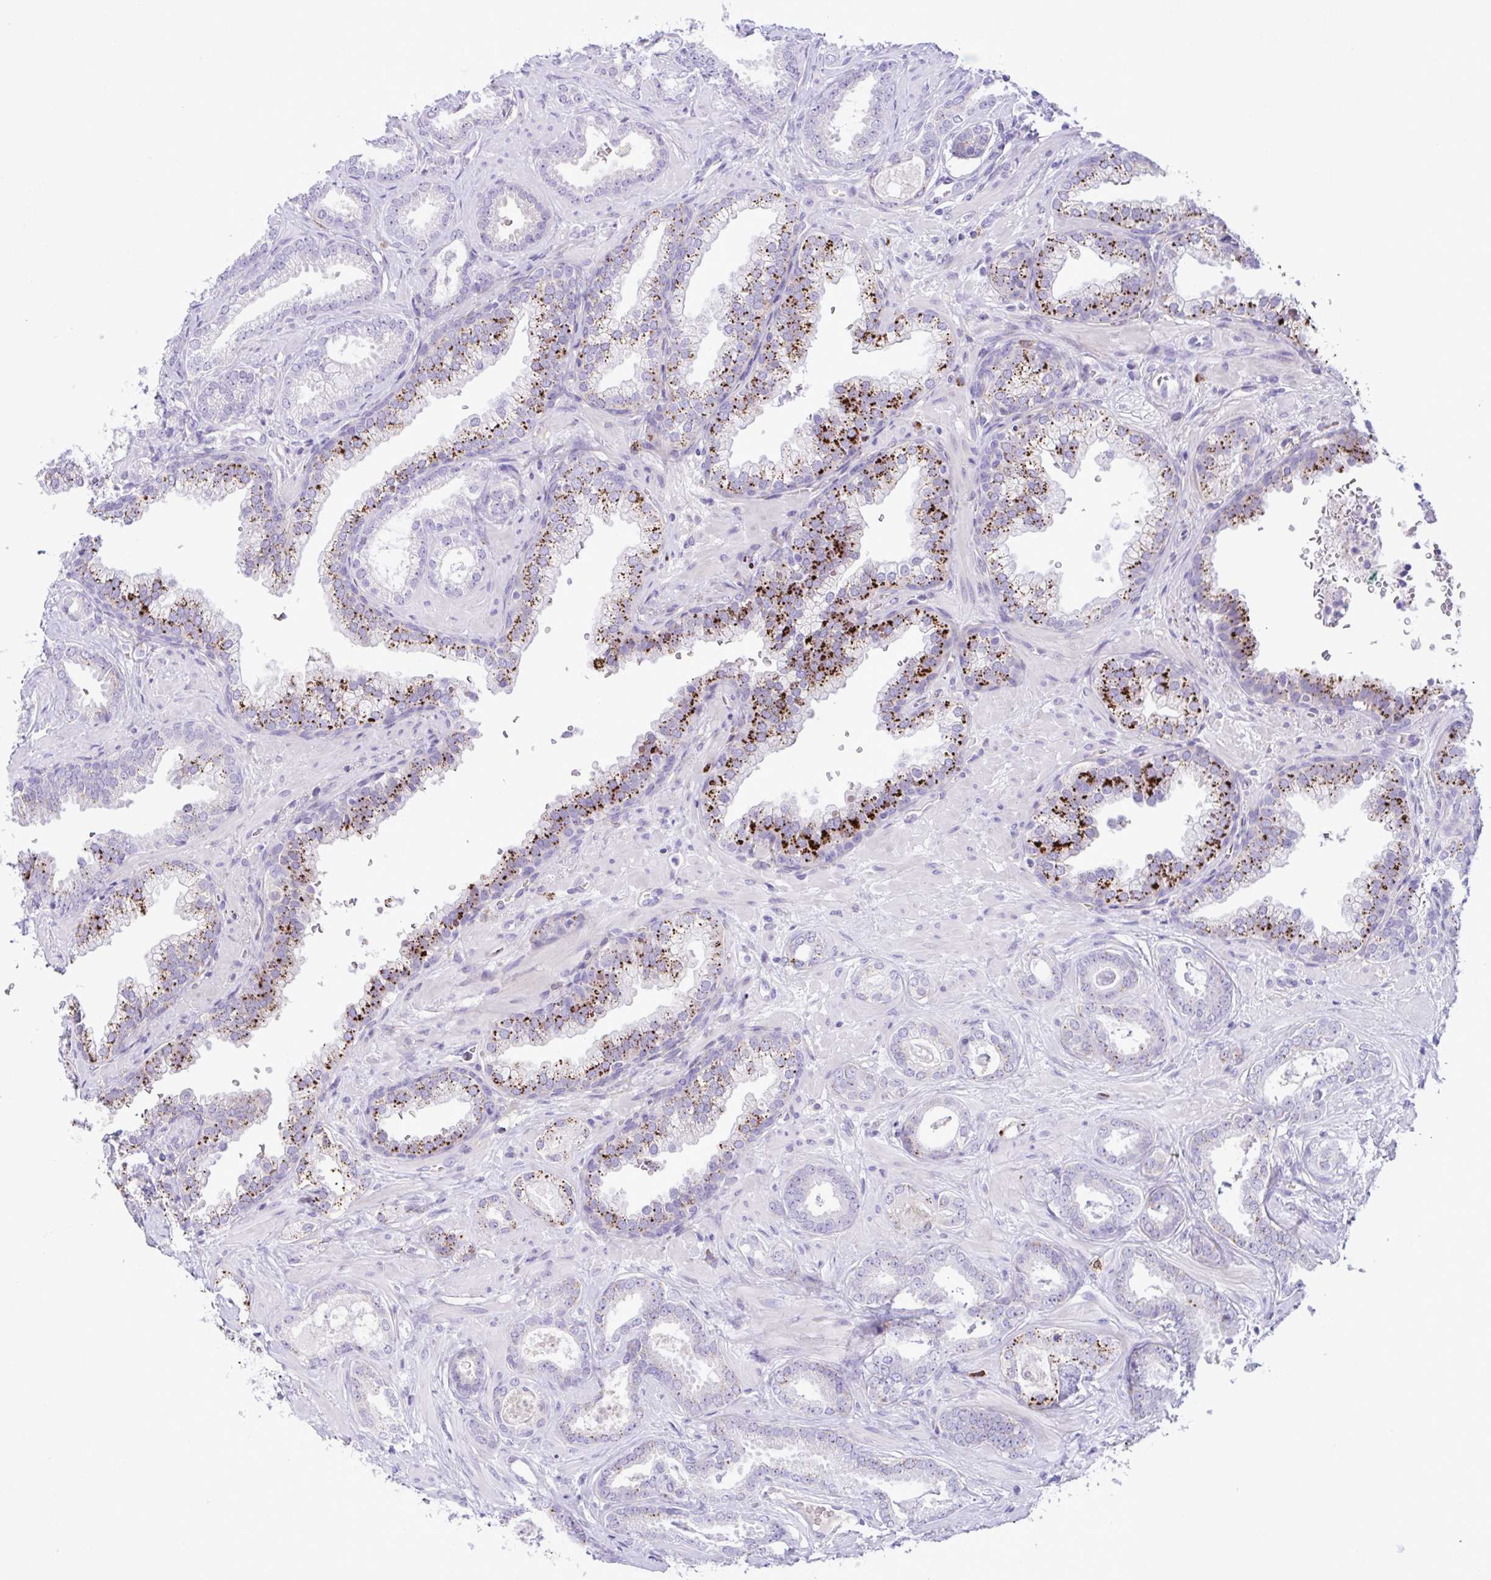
{"staining": {"intensity": "moderate", "quantity": "<25%", "location": "cytoplasmic/membranous"}, "tissue": "prostate cancer", "cell_type": "Tumor cells", "image_type": "cancer", "snomed": [{"axis": "morphology", "description": "Adenocarcinoma, High grade"}, {"axis": "topography", "description": "Prostate"}], "caption": "There is low levels of moderate cytoplasmic/membranous positivity in tumor cells of prostate cancer (high-grade adenocarcinoma), as demonstrated by immunohistochemical staining (brown color).", "gene": "SREBF1", "patient": {"sex": "male", "age": 58}}